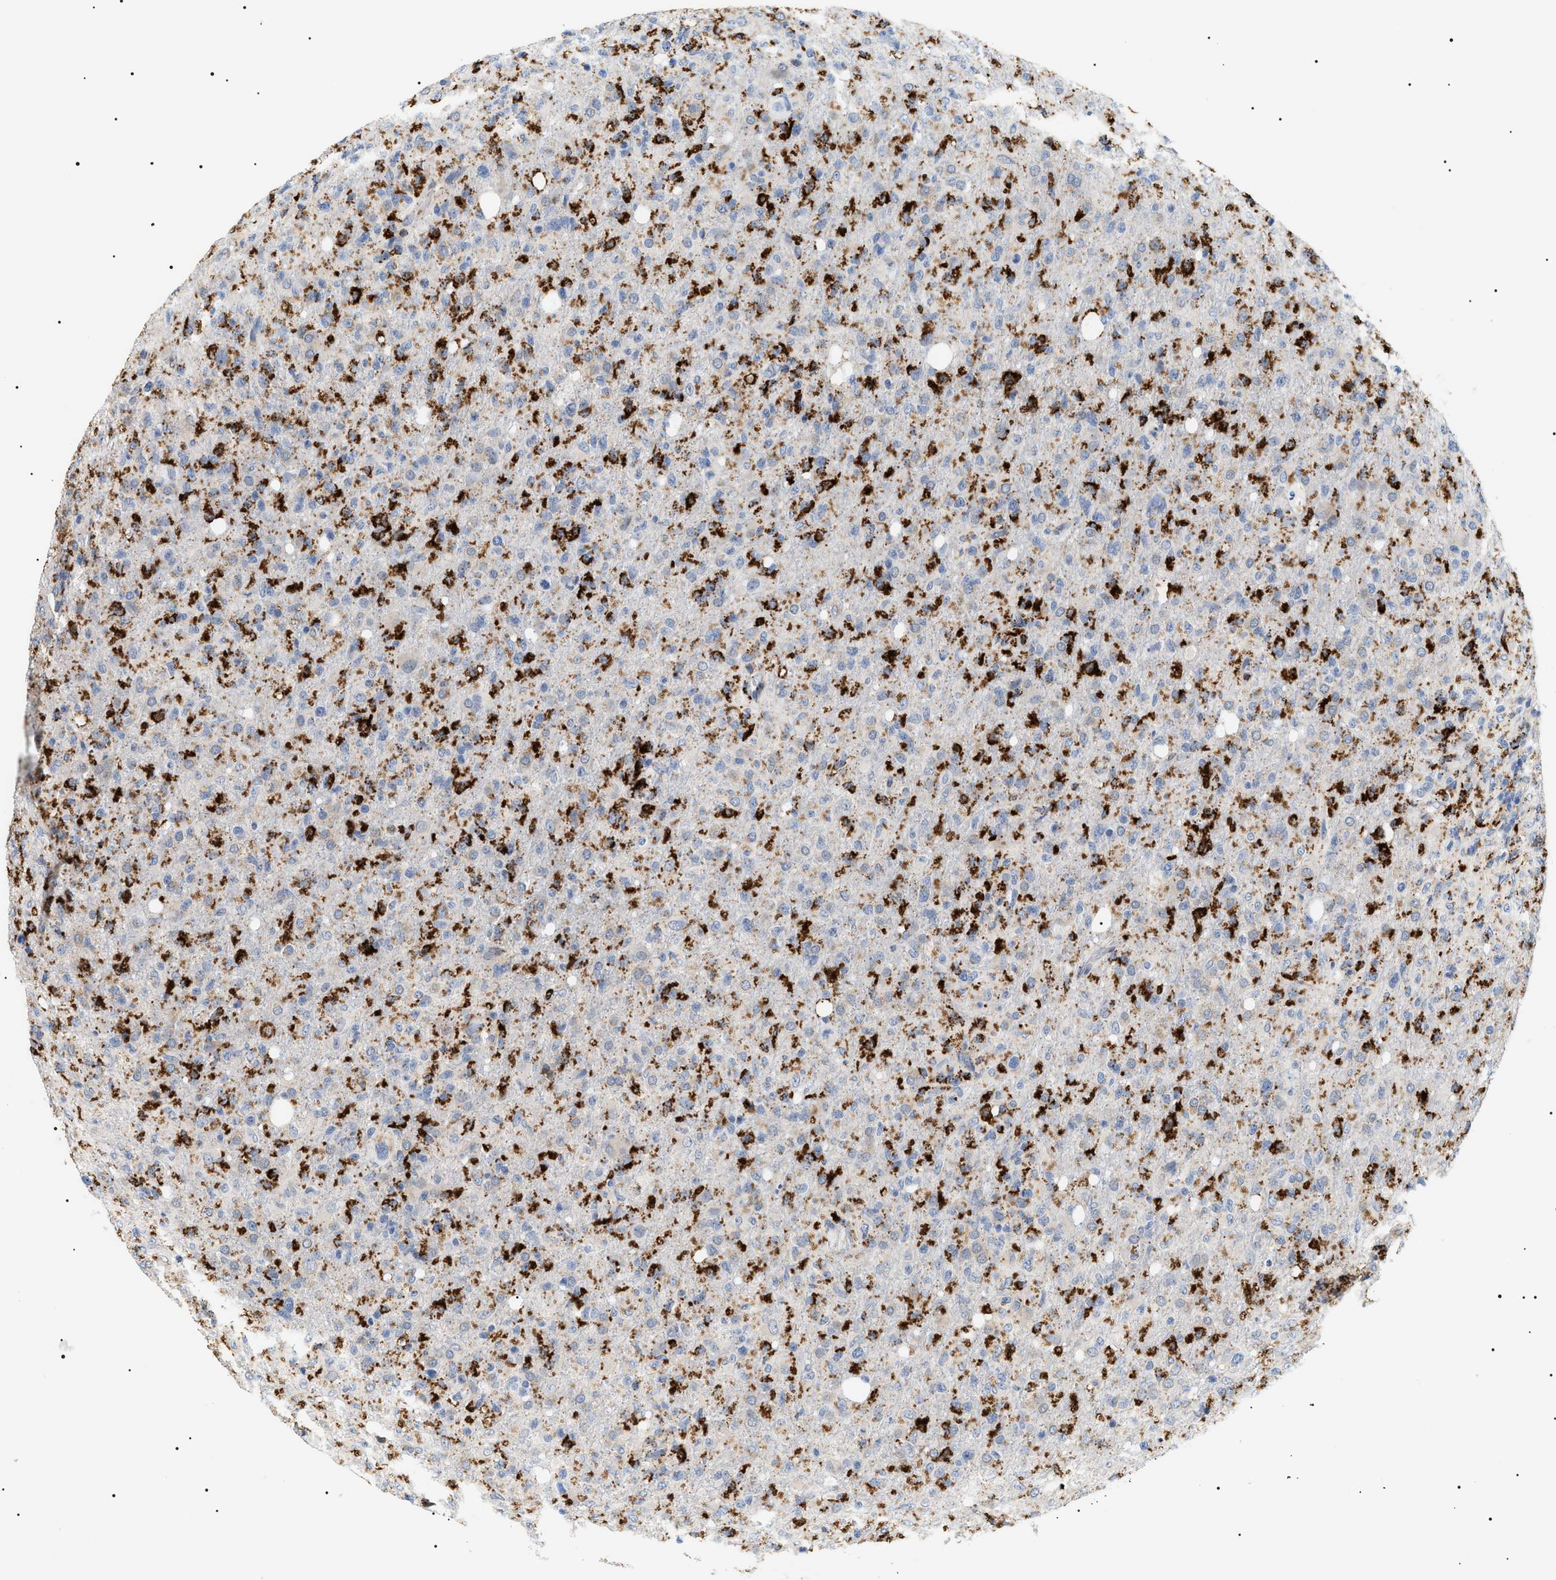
{"staining": {"intensity": "negative", "quantity": "none", "location": "none"}, "tissue": "glioma", "cell_type": "Tumor cells", "image_type": "cancer", "snomed": [{"axis": "morphology", "description": "Glioma, malignant, High grade"}, {"axis": "topography", "description": "Brain"}], "caption": "Histopathology image shows no significant protein positivity in tumor cells of glioma. (DAB (3,3'-diaminobenzidine) IHC with hematoxylin counter stain).", "gene": "HSD17B11", "patient": {"sex": "female", "age": 57}}